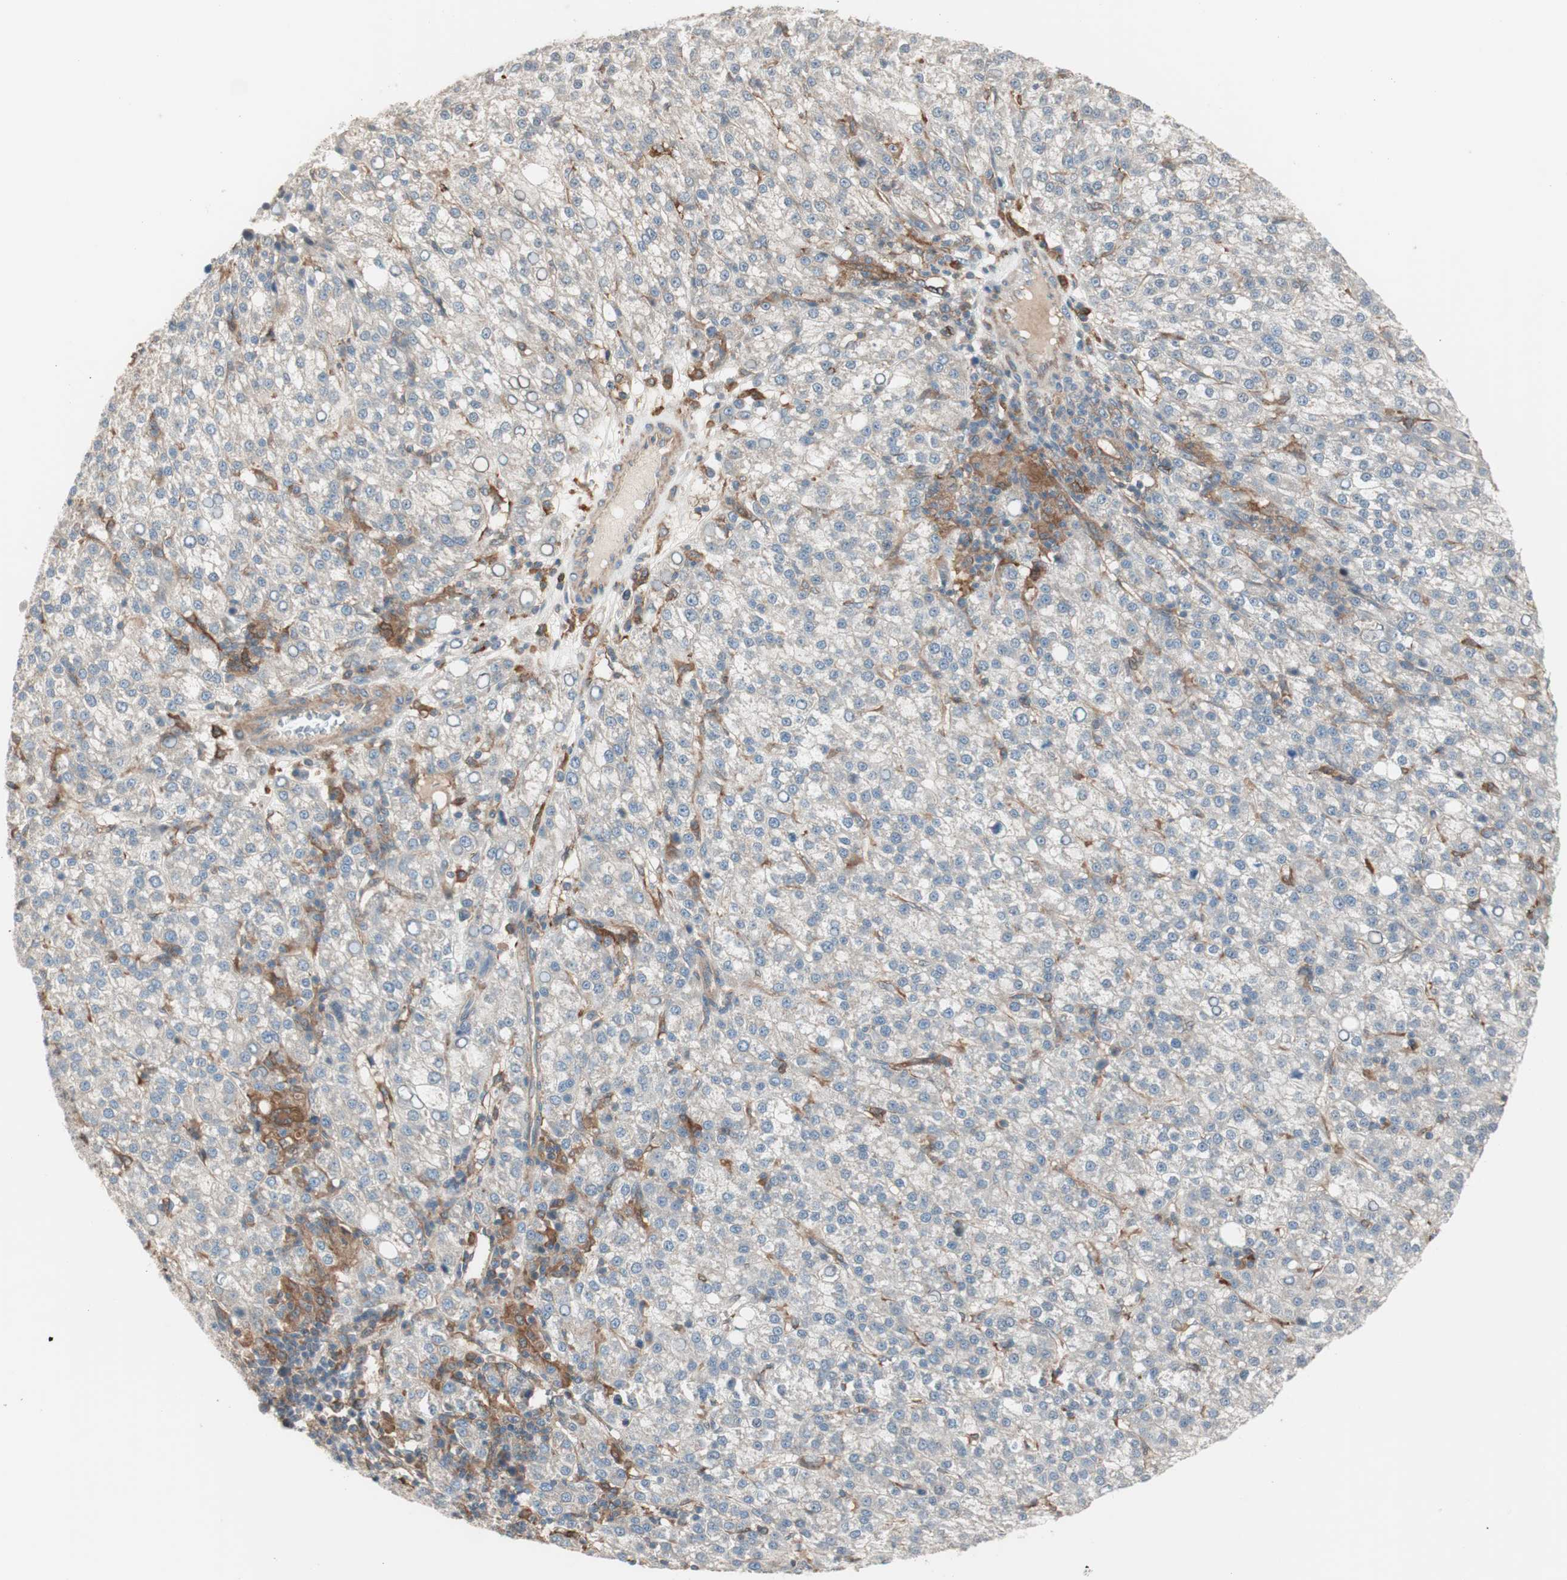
{"staining": {"intensity": "weak", "quantity": "25%-75%", "location": "cytoplasmic/membranous"}, "tissue": "liver cancer", "cell_type": "Tumor cells", "image_type": "cancer", "snomed": [{"axis": "morphology", "description": "Carcinoma, Hepatocellular, NOS"}, {"axis": "topography", "description": "Liver"}], "caption": "This photomicrograph exhibits immunohistochemistry staining of human liver cancer, with low weak cytoplasmic/membranous positivity in about 25%-75% of tumor cells.", "gene": "STAB1", "patient": {"sex": "female", "age": 58}}